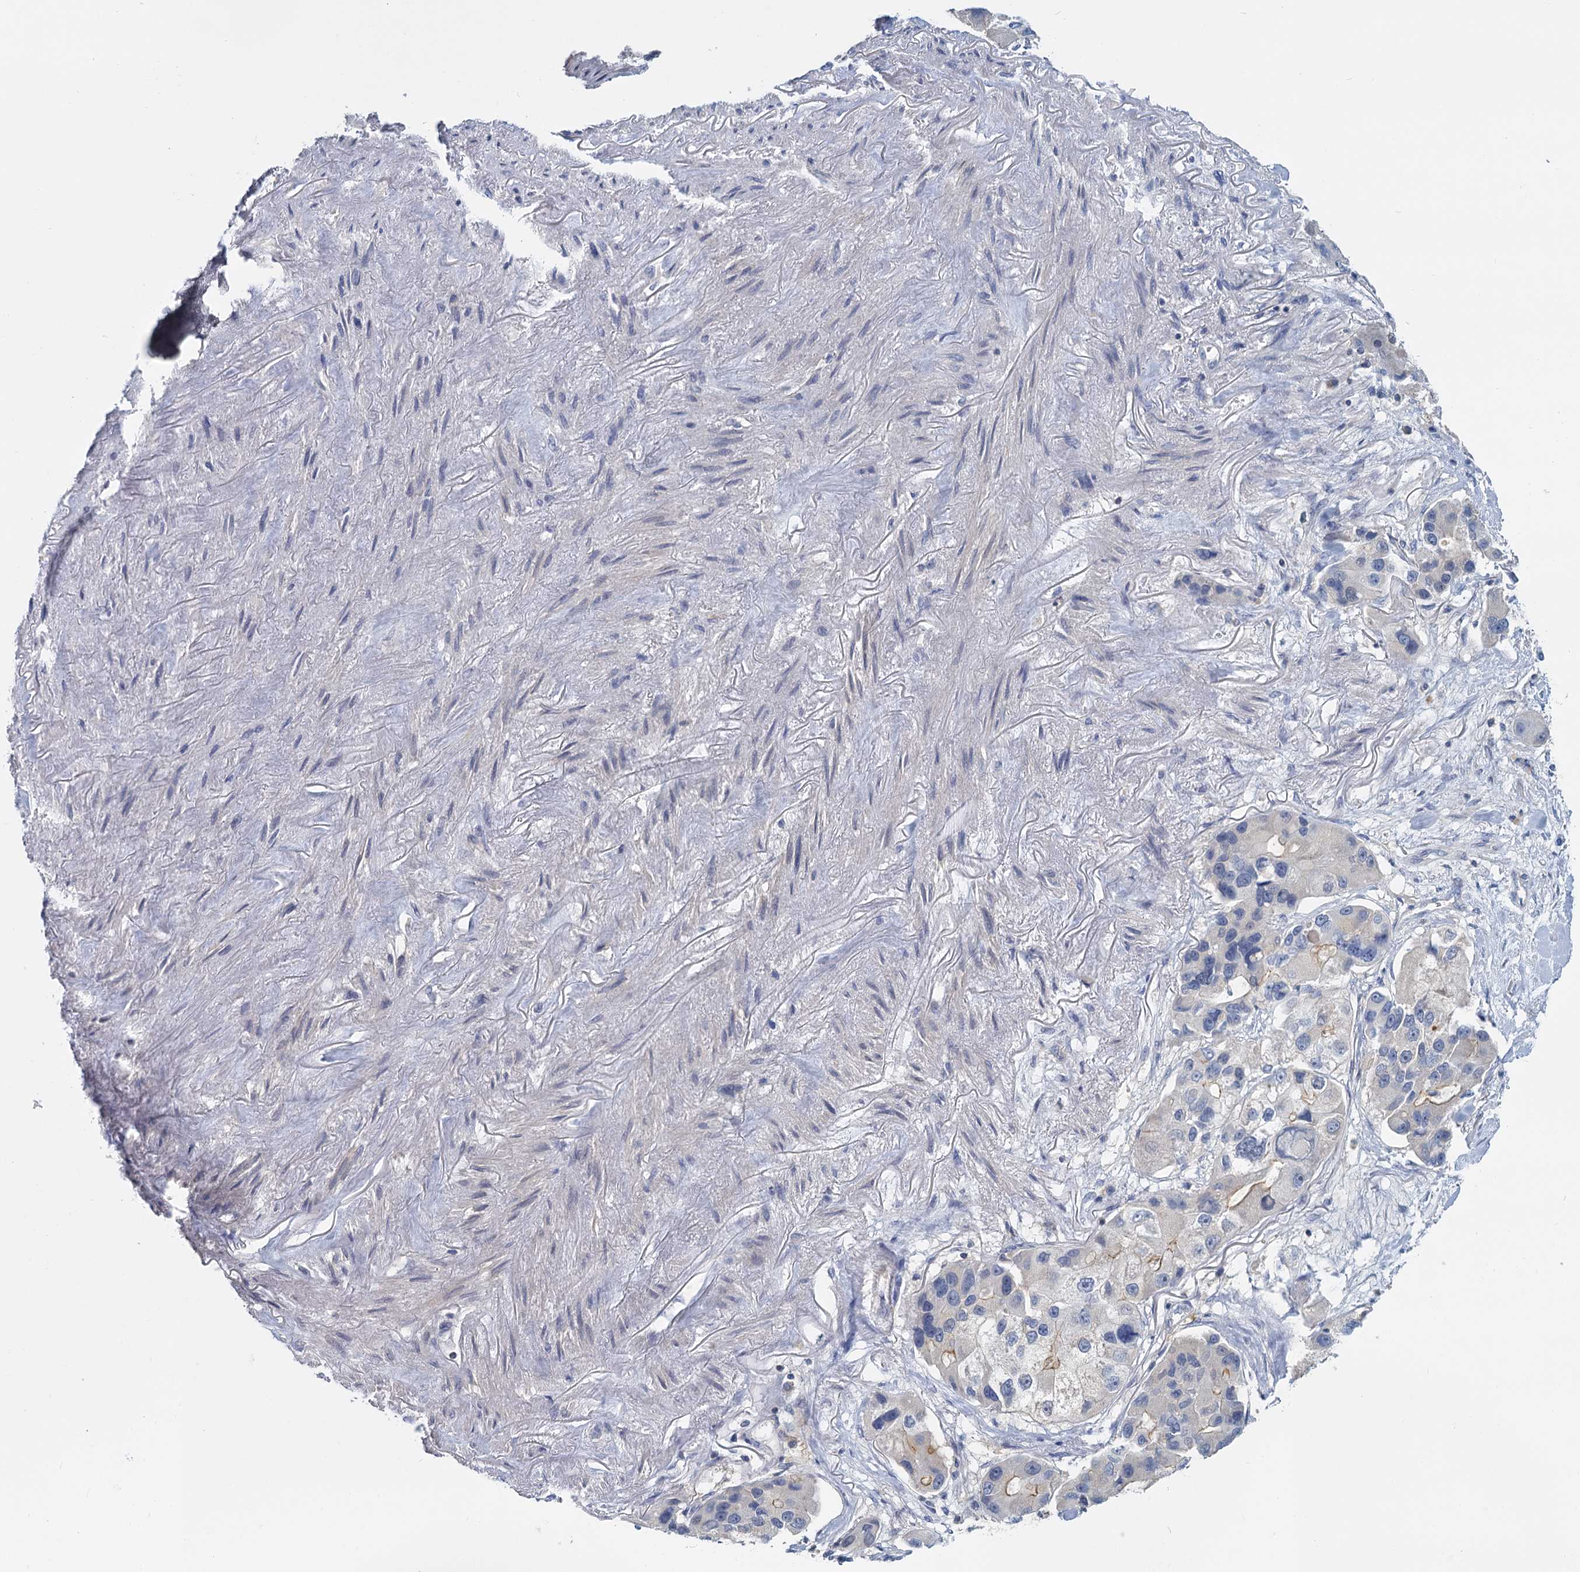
{"staining": {"intensity": "moderate", "quantity": "<25%", "location": "cytoplasmic/membranous"}, "tissue": "lung cancer", "cell_type": "Tumor cells", "image_type": "cancer", "snomed": [{"axis": "morphology", "description": "Adenocarcinoma, NOS"}, {"axis": "topography", "description": "Lung"}], "caption": "Tumor cells display low levels of moderate cytoplasmic/membranous expression in approximately <25% of cells in human lung cancer (adenocarcinoma). (IHC, brightfield microscopy, high magnification).", "gene": "ACSM3", "patient": {"sex": "female", "age": 54}}